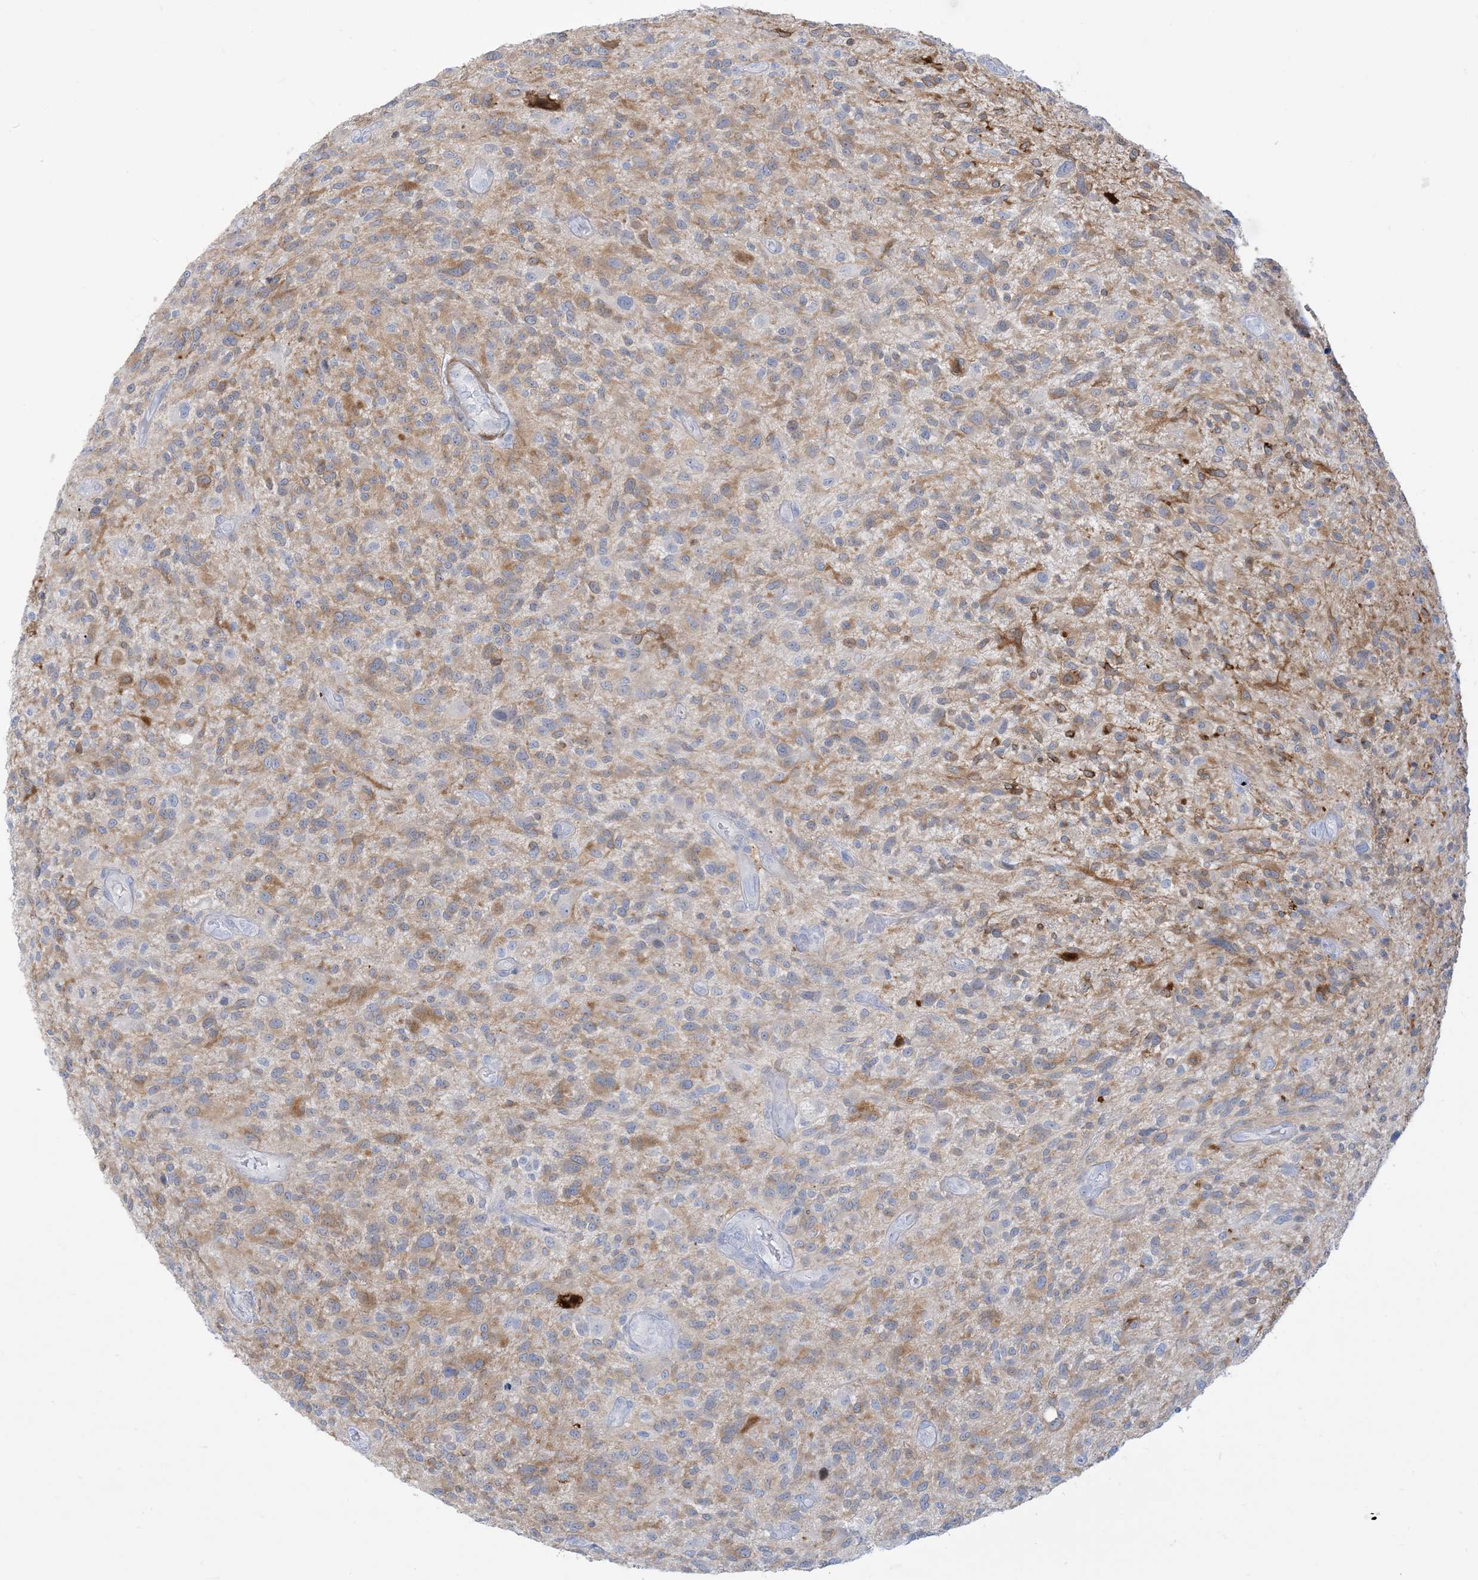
{"staining": {"intensity": "moderate", "quantity": ">75%", "location": "cytoplasmic/membranous"}, "tissue": "glioma", "cell_type": "Tumor cells", "image_type": "cancer", "snomed": [{"axis": "morphology", "description": "Glioma, malignant, High grade"}, {"axis": "topography", "description": "Brain"}], "caption": "Protein expression analysis of malignant high-grade glioma shows moderate cytoplasmic/membranous staining in approximately >75% of tumor cells.", "gene": "MARS2", "patient": {"sex": "male", "age": 47}}